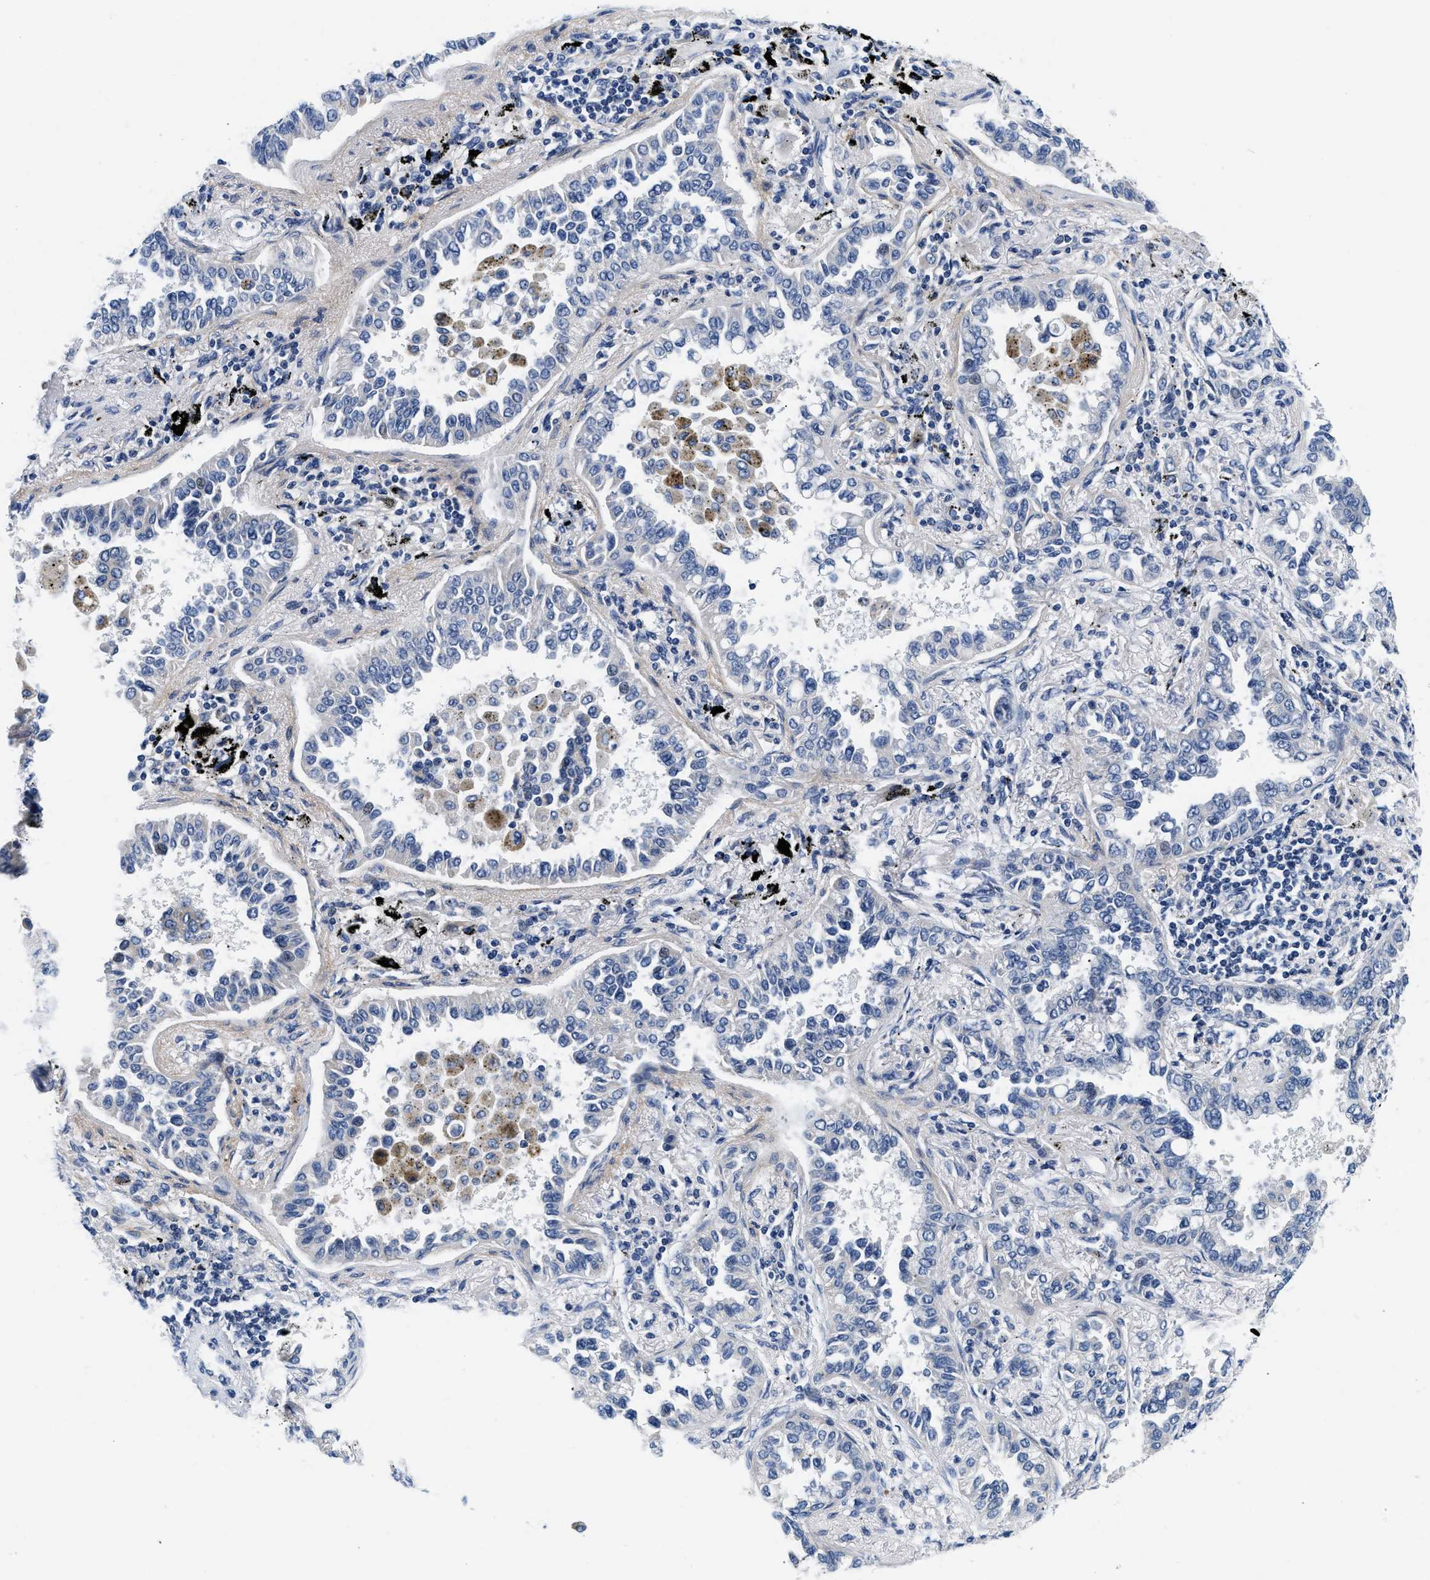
{"staining": {"intensity": "negative", "quantity": "none", "location": "none"}, "tissue": "lung cancer", "cell_type": "Tumor cells", "image_type": "cancer", "snomed": [{"axis": "morphology", "description": "Normal tissue, NOS"}, {"axis": "morphology", "description": "Adenocarcinoma, NOS"}, {"axis": "topography", "description": "Lung"}], "caption": "This histopathology image is of adenocarcinoma (lung) stained with immunohistochemistry (IHC) to label a protein in brown with the nuclei are counter-stained blue. There is no staining in tumor cells. (DAB (3,3'-diaminobenzidine) immunohistochemistry with hematoxylin counter stain).", "gene": "PDP1", "patient": {"sex": "male", "age": 59}}